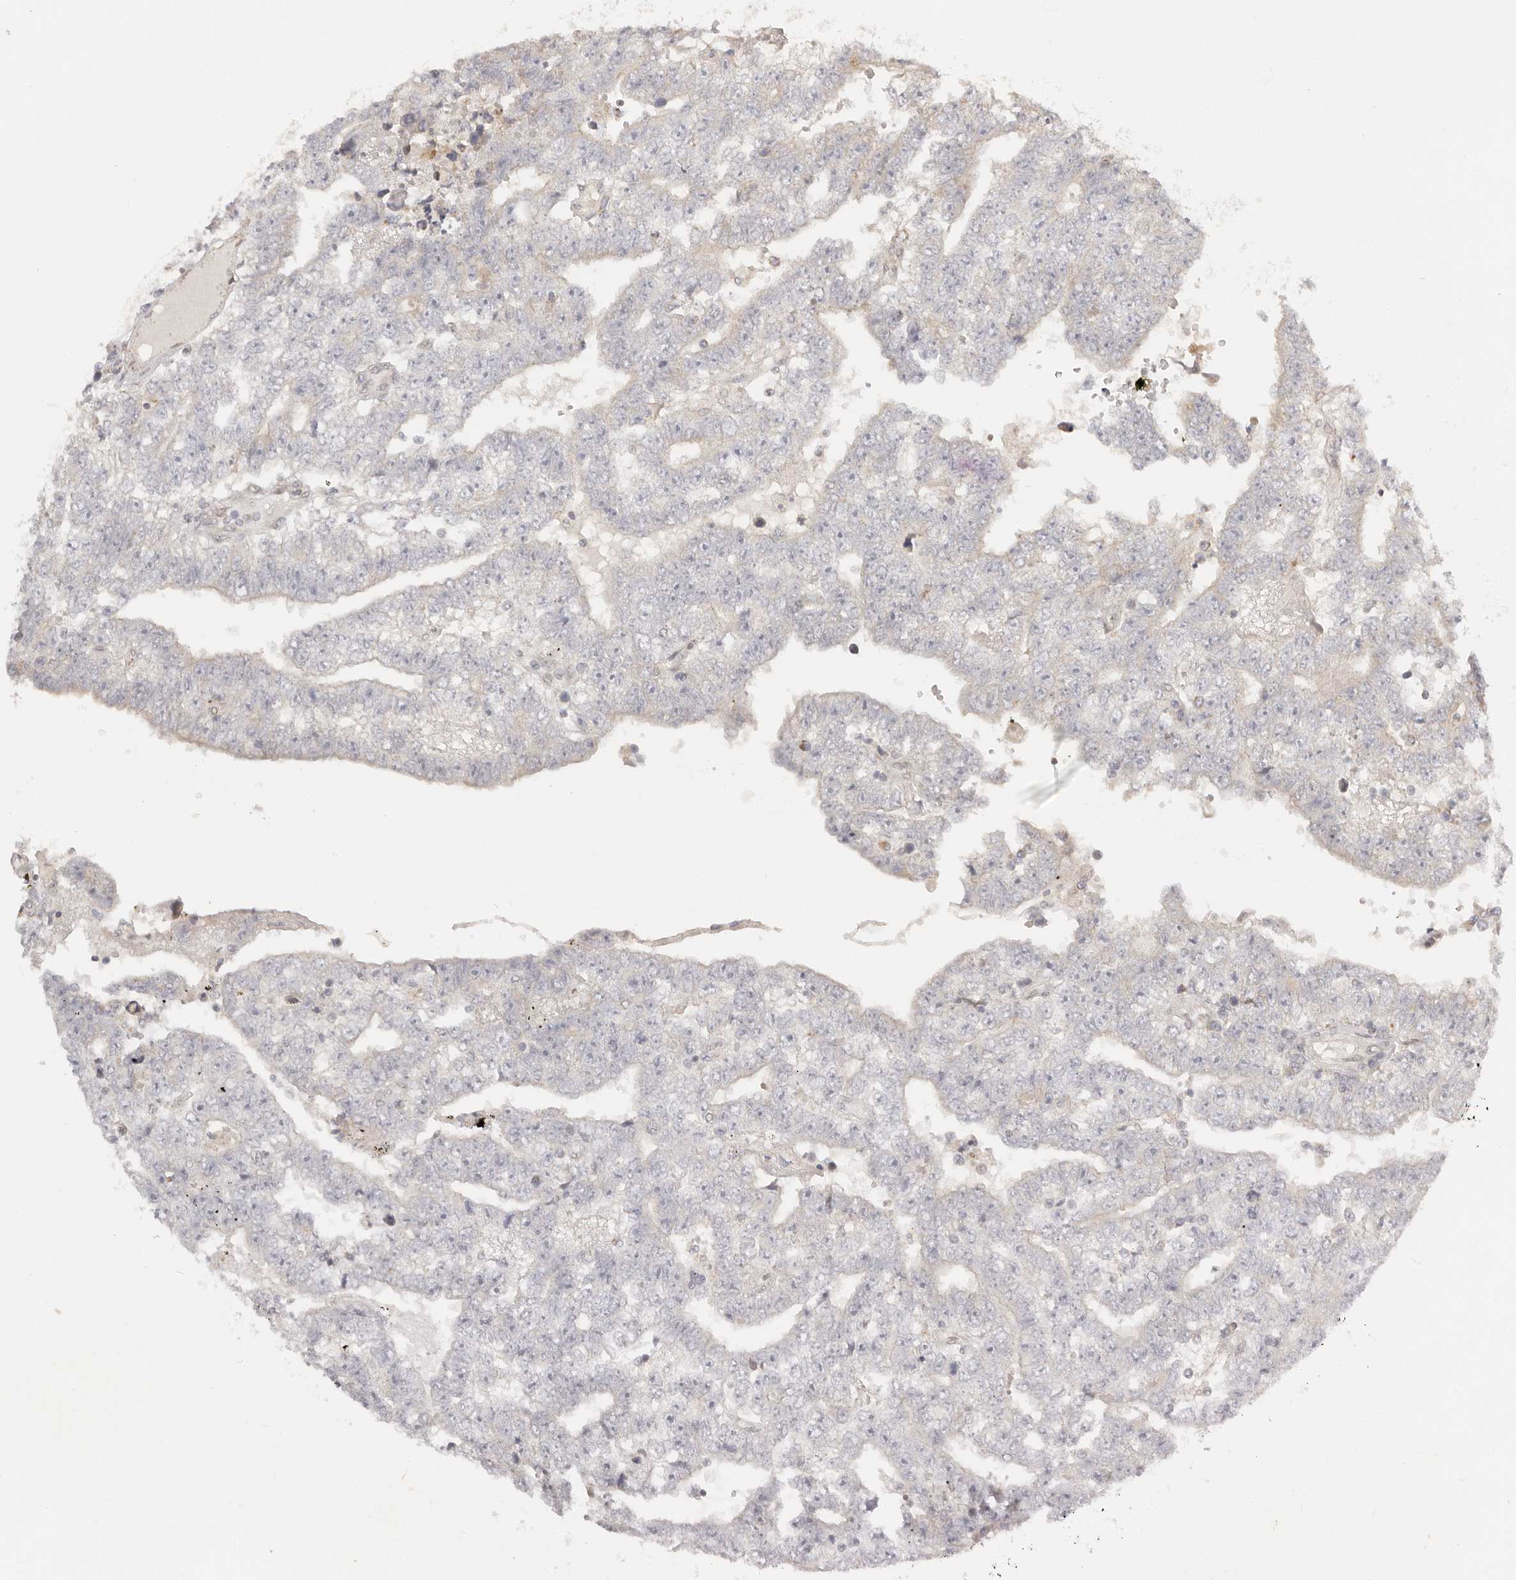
{"staining": {"intensity": "negative", "quantity": "none", "location": "none"}, "tissue": "testis cancer", "cell_type": "Tumor cells", "image_type": "cancer", "snomed": [{"axis": "morphology", "description": "Carcinoma, Embryonal, NOS"}, {"axis": "topography", "description": "Testis"}], "caption": "High power microscopy photomicrograph of an immunohistochemistry image of testis embryonal carcinoma, revealing no significant expression in tumor cells. (Brightfield microscopy of DAB (3,3'-diaminobenzidine) immunohistochemistry at high magnification).", "gene": "KDF1", "patient": {"sex": "male", "age": 25}}